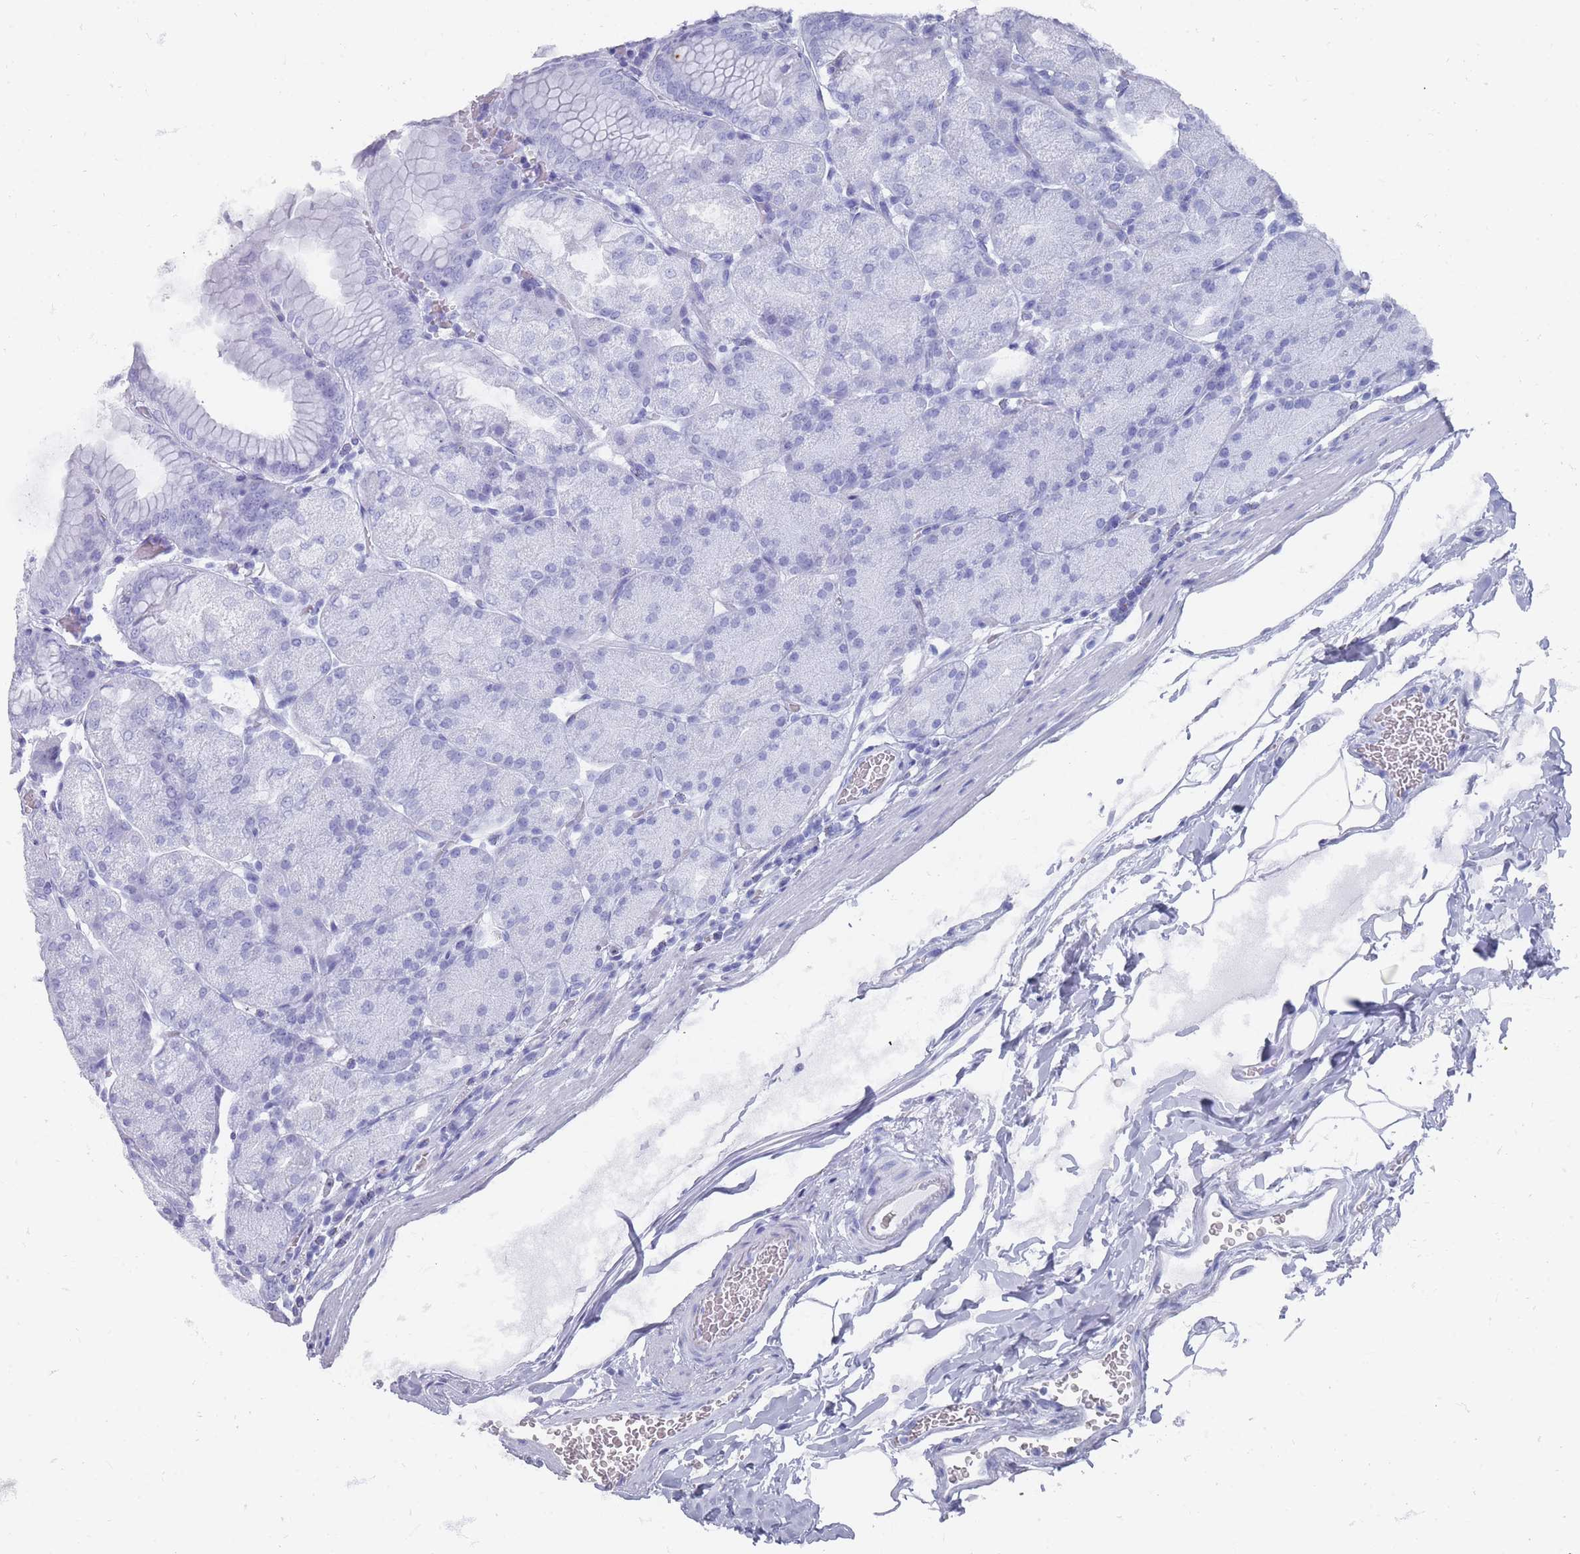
{"staining": {"intensity": "weak", "quantity": "25%-75%", "location": "cytoplasmic/membranous"}, "tissue": "stomach", "cell_type": "Glandular cells", "image_type": "normal", "snomed": [{"axis": "morphology", "description": "Normal tissue, NOS"}, {"axis": "topography", "description": "Stomach, upper"}, {"axis": "topography", "description": "Stomach, lower"}], "caption": "Immunohistochemical staining of benign human stomach reveals 25%-75% levels of weak cytoplasmic/membranous protein expression in approximately 25%-75% of glandular cells. Using DAB (brown) and hematoxylin (blue) stains, captured at high magnification using brightfield microscopy.", "gene": "OTULINL", "patient": {"sex": "male", "age": 62}}